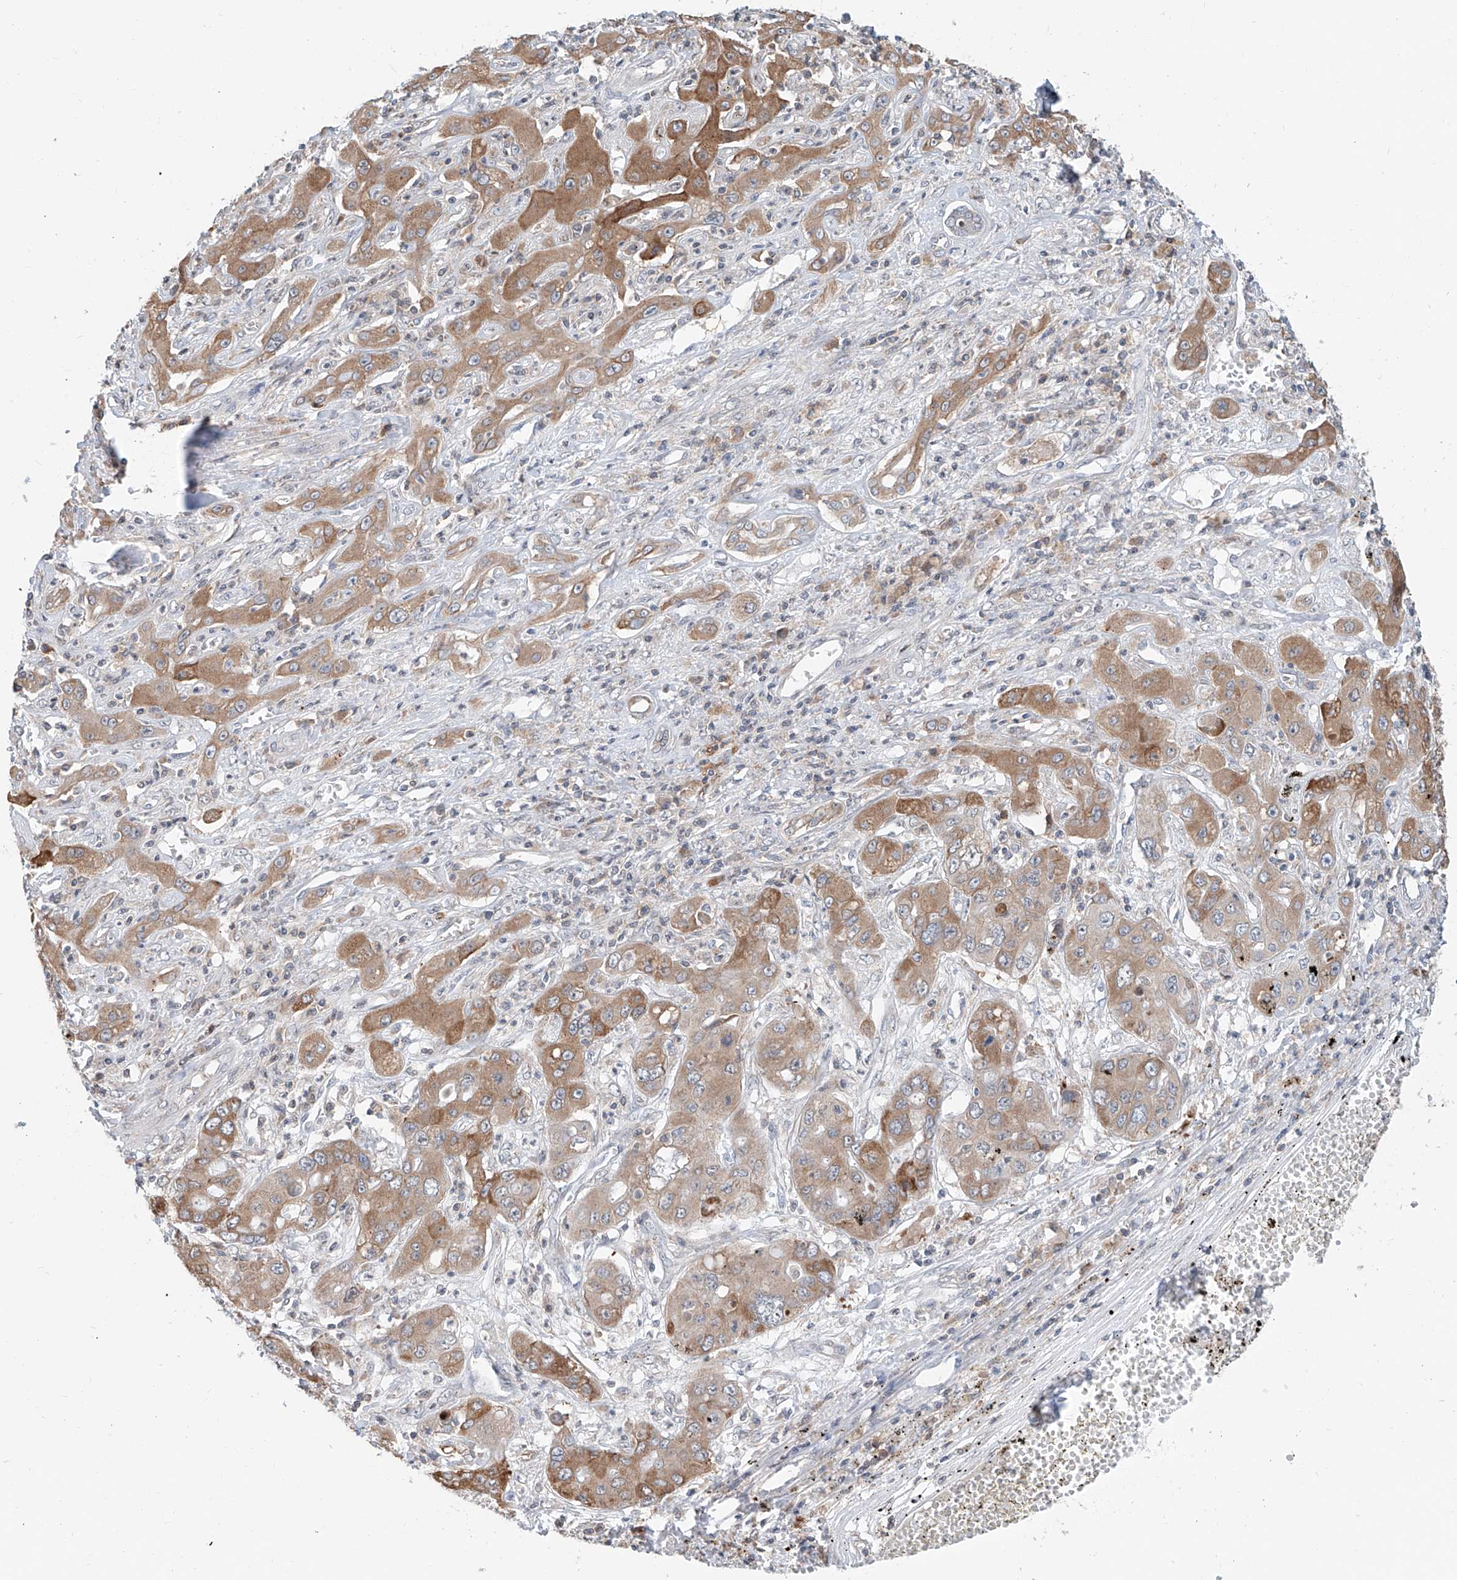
{"staining": {"intensity": "moderate", "quantity": ">75%", "location": "cytoplasmic/membranous"}, "tissue": "liver cancer", "cell_type": "Tumor cells", "image_type": "cancer", "snomed": [{"axis": "morphology", "description": "Cholangiocarcinoma"}, {"axis": "topography", "description": "Liver"}], "caption": "An immunohistochemistry photomicrograph of neoplastic tissue is shown. Protein staining in brown labels moderate cytoplasmic/membranous positivity in liver cancer (cholangiocarcinoma) within tumor cells. Using DAB (3,3'-diaminobenzidine) (brown) and hematoxylin (blue) stains, captured at high magnification using brightfield microscopy.", "gene": "KCNK10", "patient": {"sex": "male", "age": 67}}